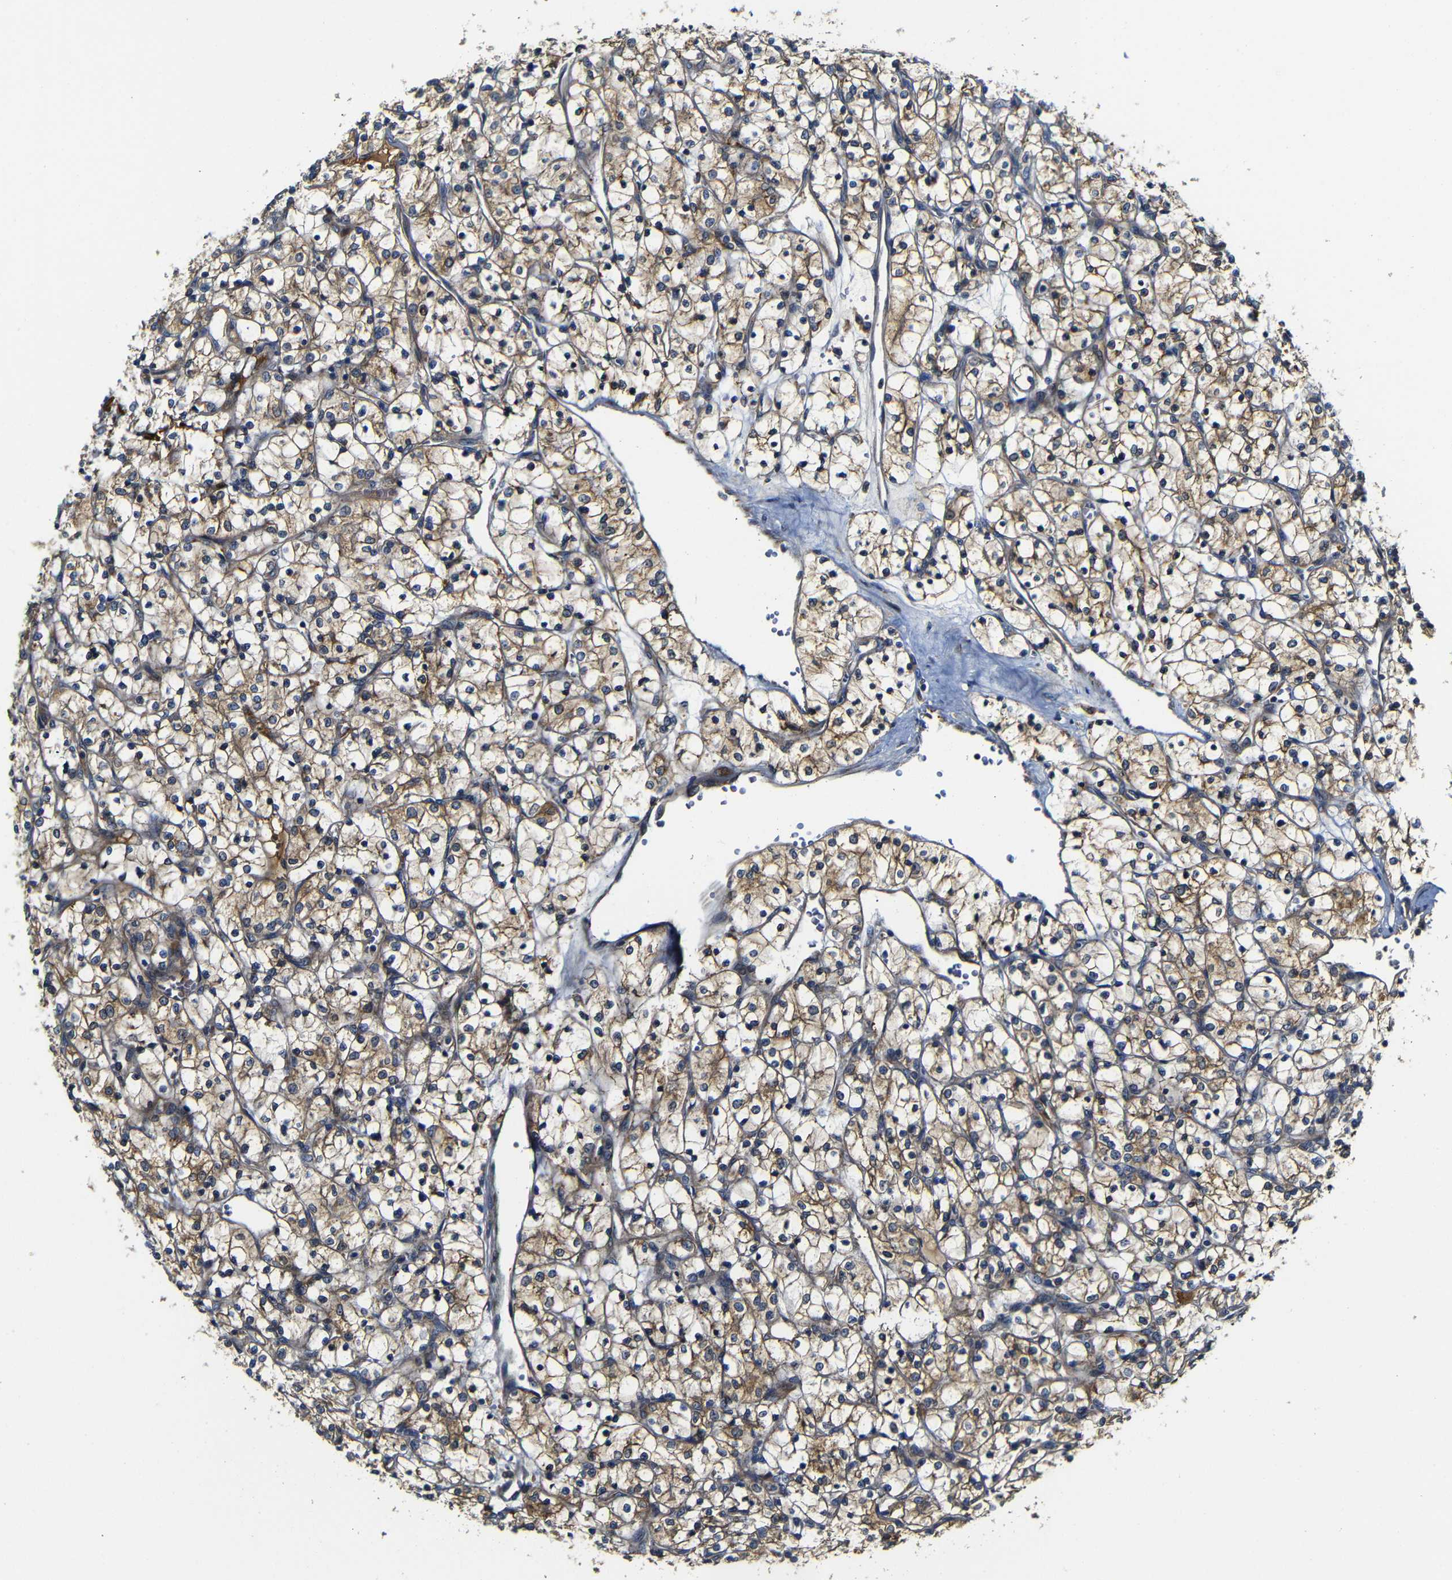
{"staining": {"intensity": "moderate", "quantity": ">75%", "location": "cytoplasmic/membranous"}, "tissue": "renal cancer", "cell_type": "Tumor cells", "image_type": "cancer", "snomed": [{"axis": "morphology", "description": "Adenocarcinoma, NOS"}, {"axis": "topography", "description": "Kidney"}], "caption": "Tumor cells exhibit moderate cytoplasmic/membranous expression in about >75% of cells in renal cancer (adenocarcinoma).", "gene": "CLCC1", "patient": {"sex": "female", "age": 69}}